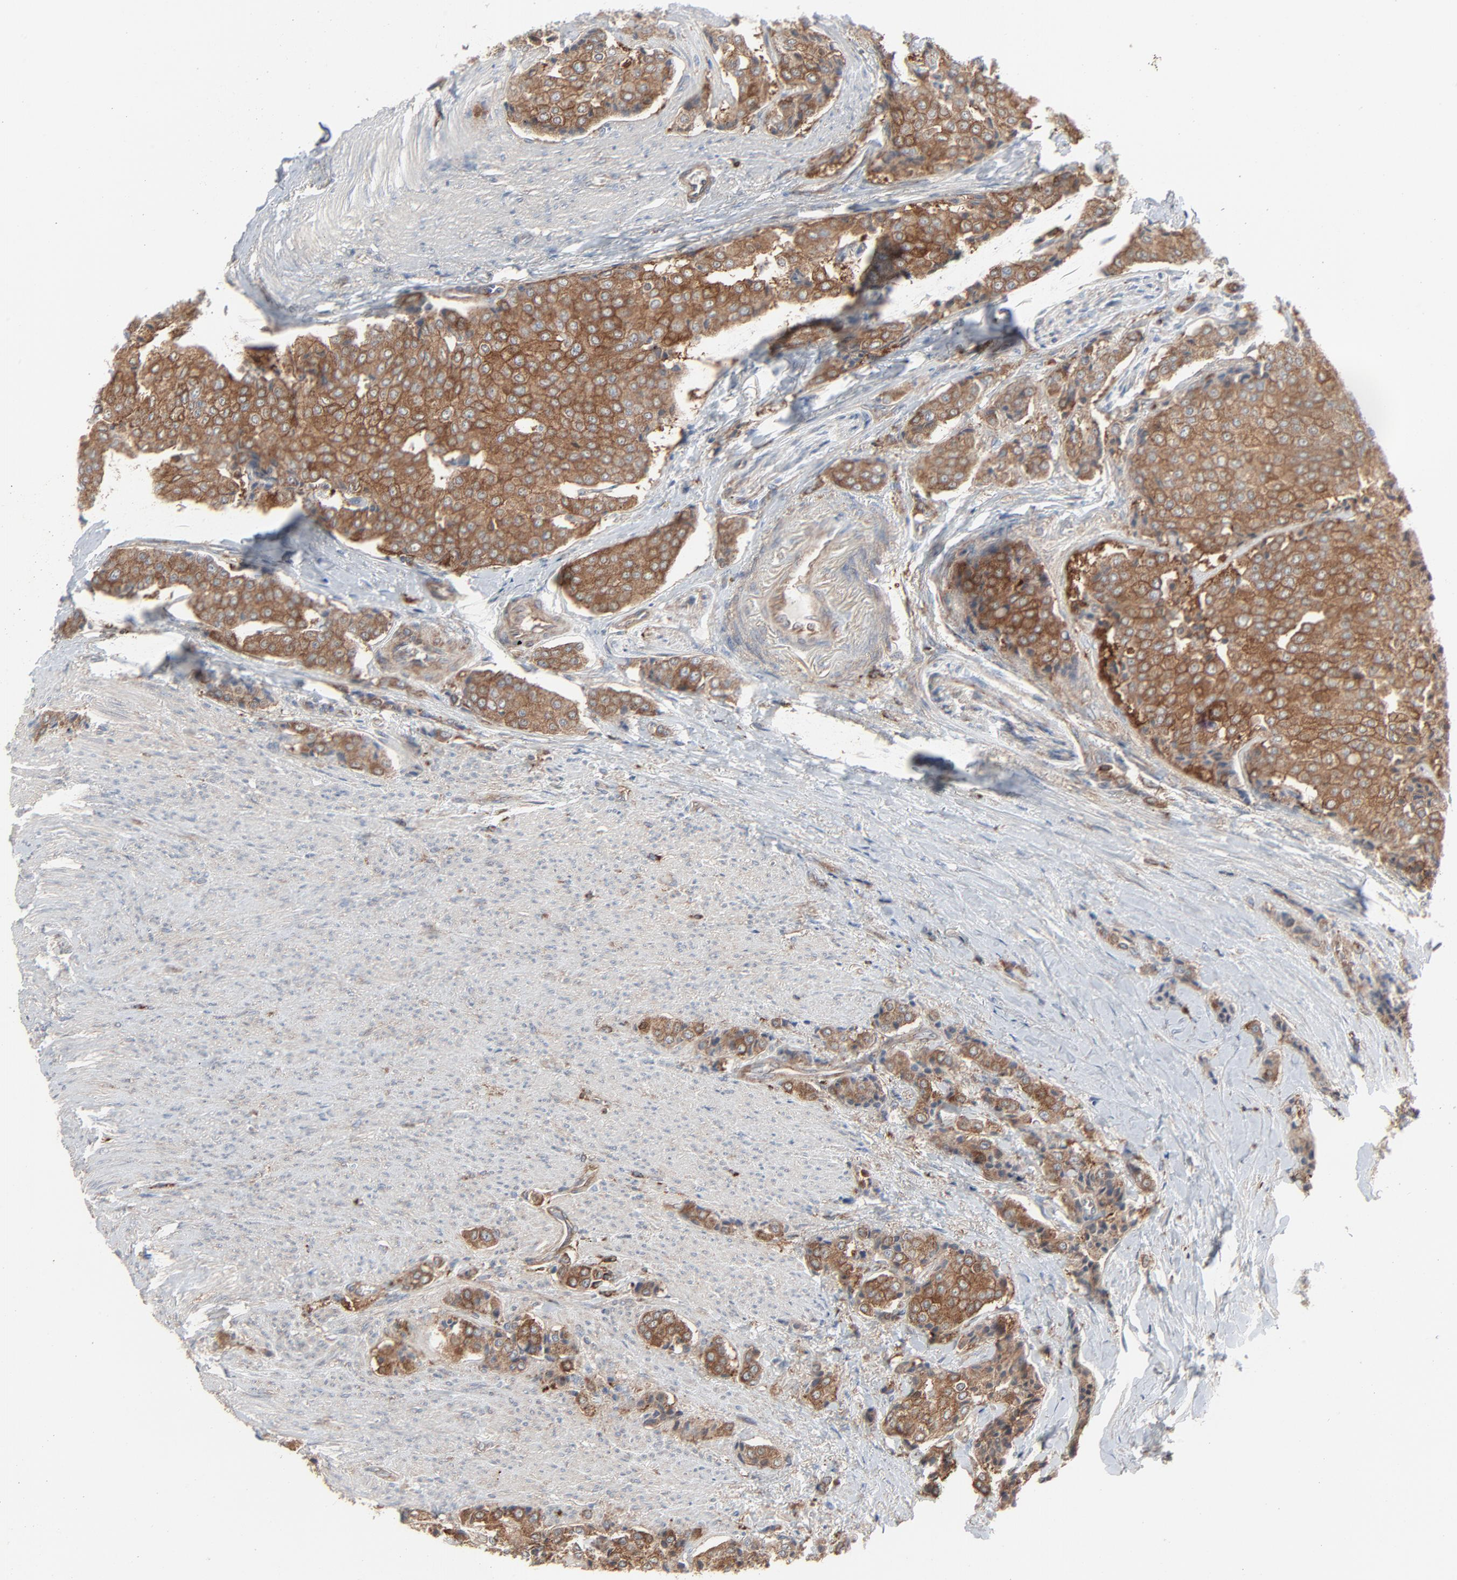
{"staining": {"intensity": "strong", "quantity": ">75%", "location": "cytoplasmic/membranous"}, "tissue": "carcinoid", "cell_type": "Tumor cells", "image_type": "cancer", "snomed": [{"axis": "morphology", "description": "Carcinoid, malignant, NOS"}, {"axis": "topography", "description": "Colon"}], "caption": "Carcinoid stained for a protein (brown) displays strong cytoplasmic/membranous positive expression in about >75% of tumor cells.", "gene": "OPTN", "patient": {"sex": "female", "age": 61}}